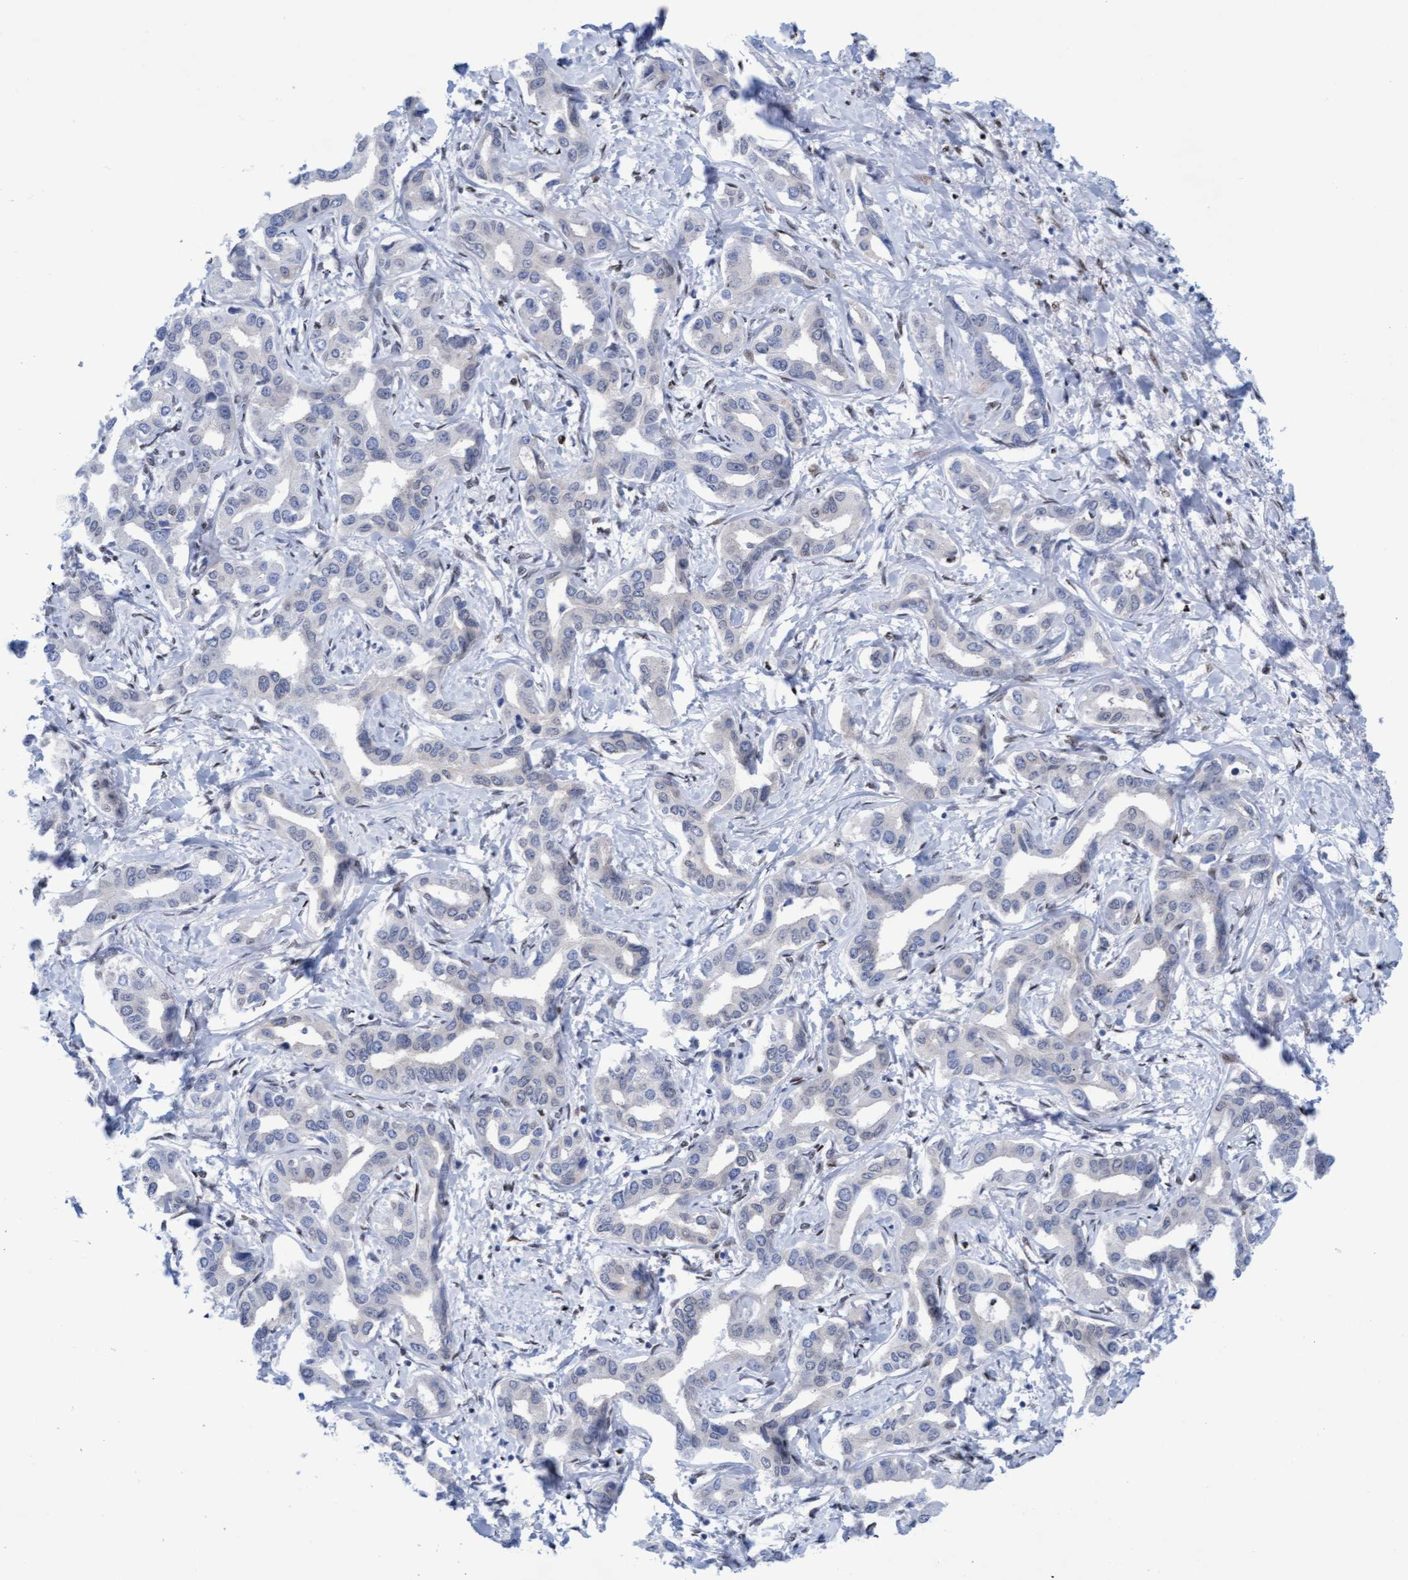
{"staining": {"intensity": "negative", "quantity": "none", "location": "none"}, "tissue": "liver cancer", "cell_type": "Tumor cells", "image_type": "cancer", "snomed": [{"axis": "morphology", "description": "Cholangiocarcinoma"}, {"axis": "topography", "description": "Liver"}], "caption": "IHC micrograph of neoplastic tissue: liver cancer (cholangiocarcinoma) stained with DAB (3,3'-diaminobenzidine) demonstrates no significant protein positivity in tumor cells.", "gene": "GLRX2", "patient": {"sex": "male", "age": 59}}